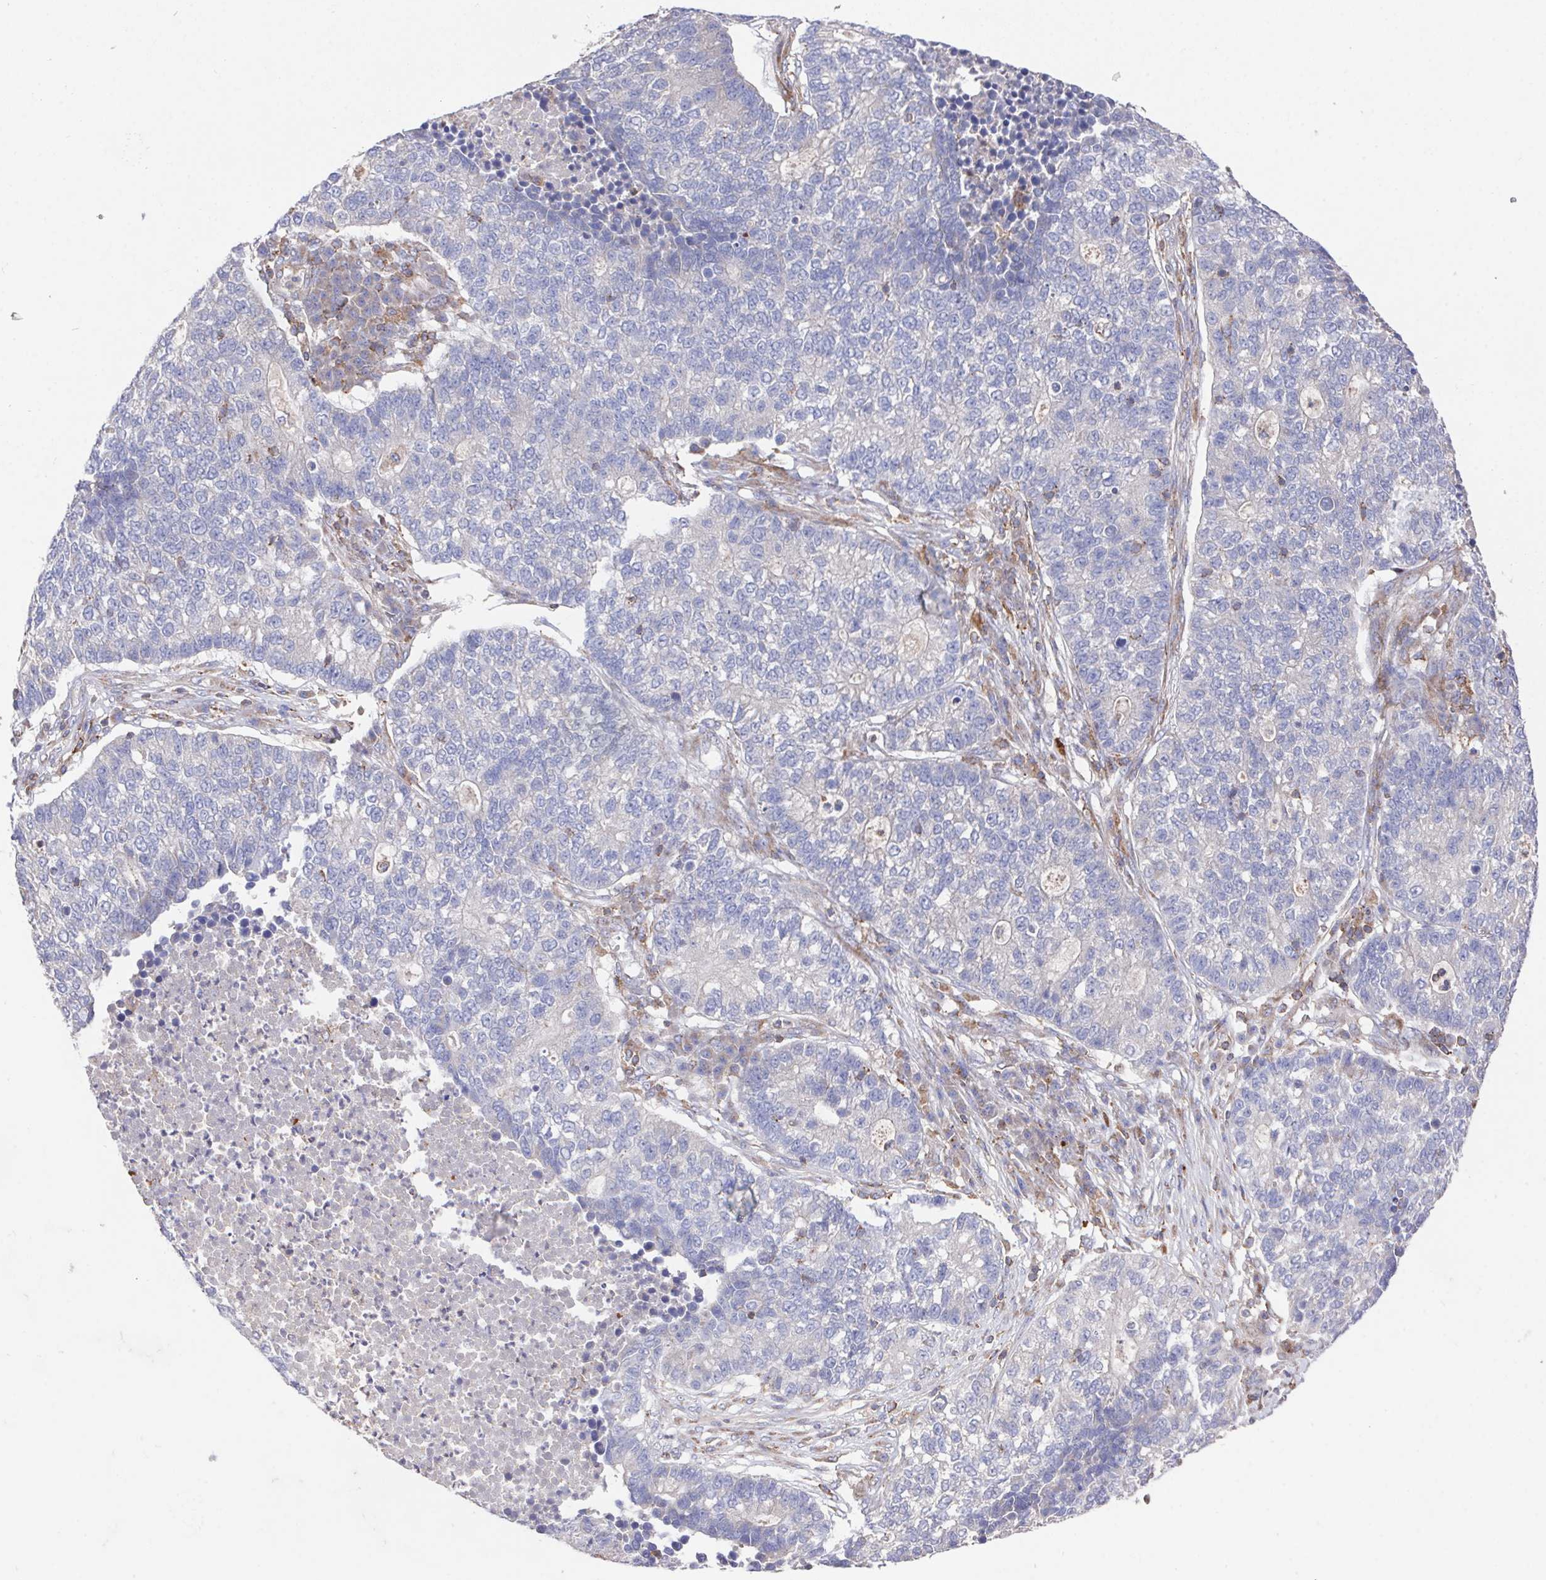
{"staining": {"intensity": "negative", "quantity": "none", "location": "none"}, "tissue": "lung cancer", "cell_type": "Tumor cells", "image_type": "cancer", "snomed": [{"axis": "morphology", "description": "Adenocarcinoma, NOS"}, {"axis": "topography", "description": "Lung"}], "caption": "Tumor cells show no significant expression in adenocarcinoma (lung). (Brightfield microscopy of DAB immunohistochemistry at high magnification).", "gene": "FAM241A", "patient": {"sex": "male", "age": 57}}